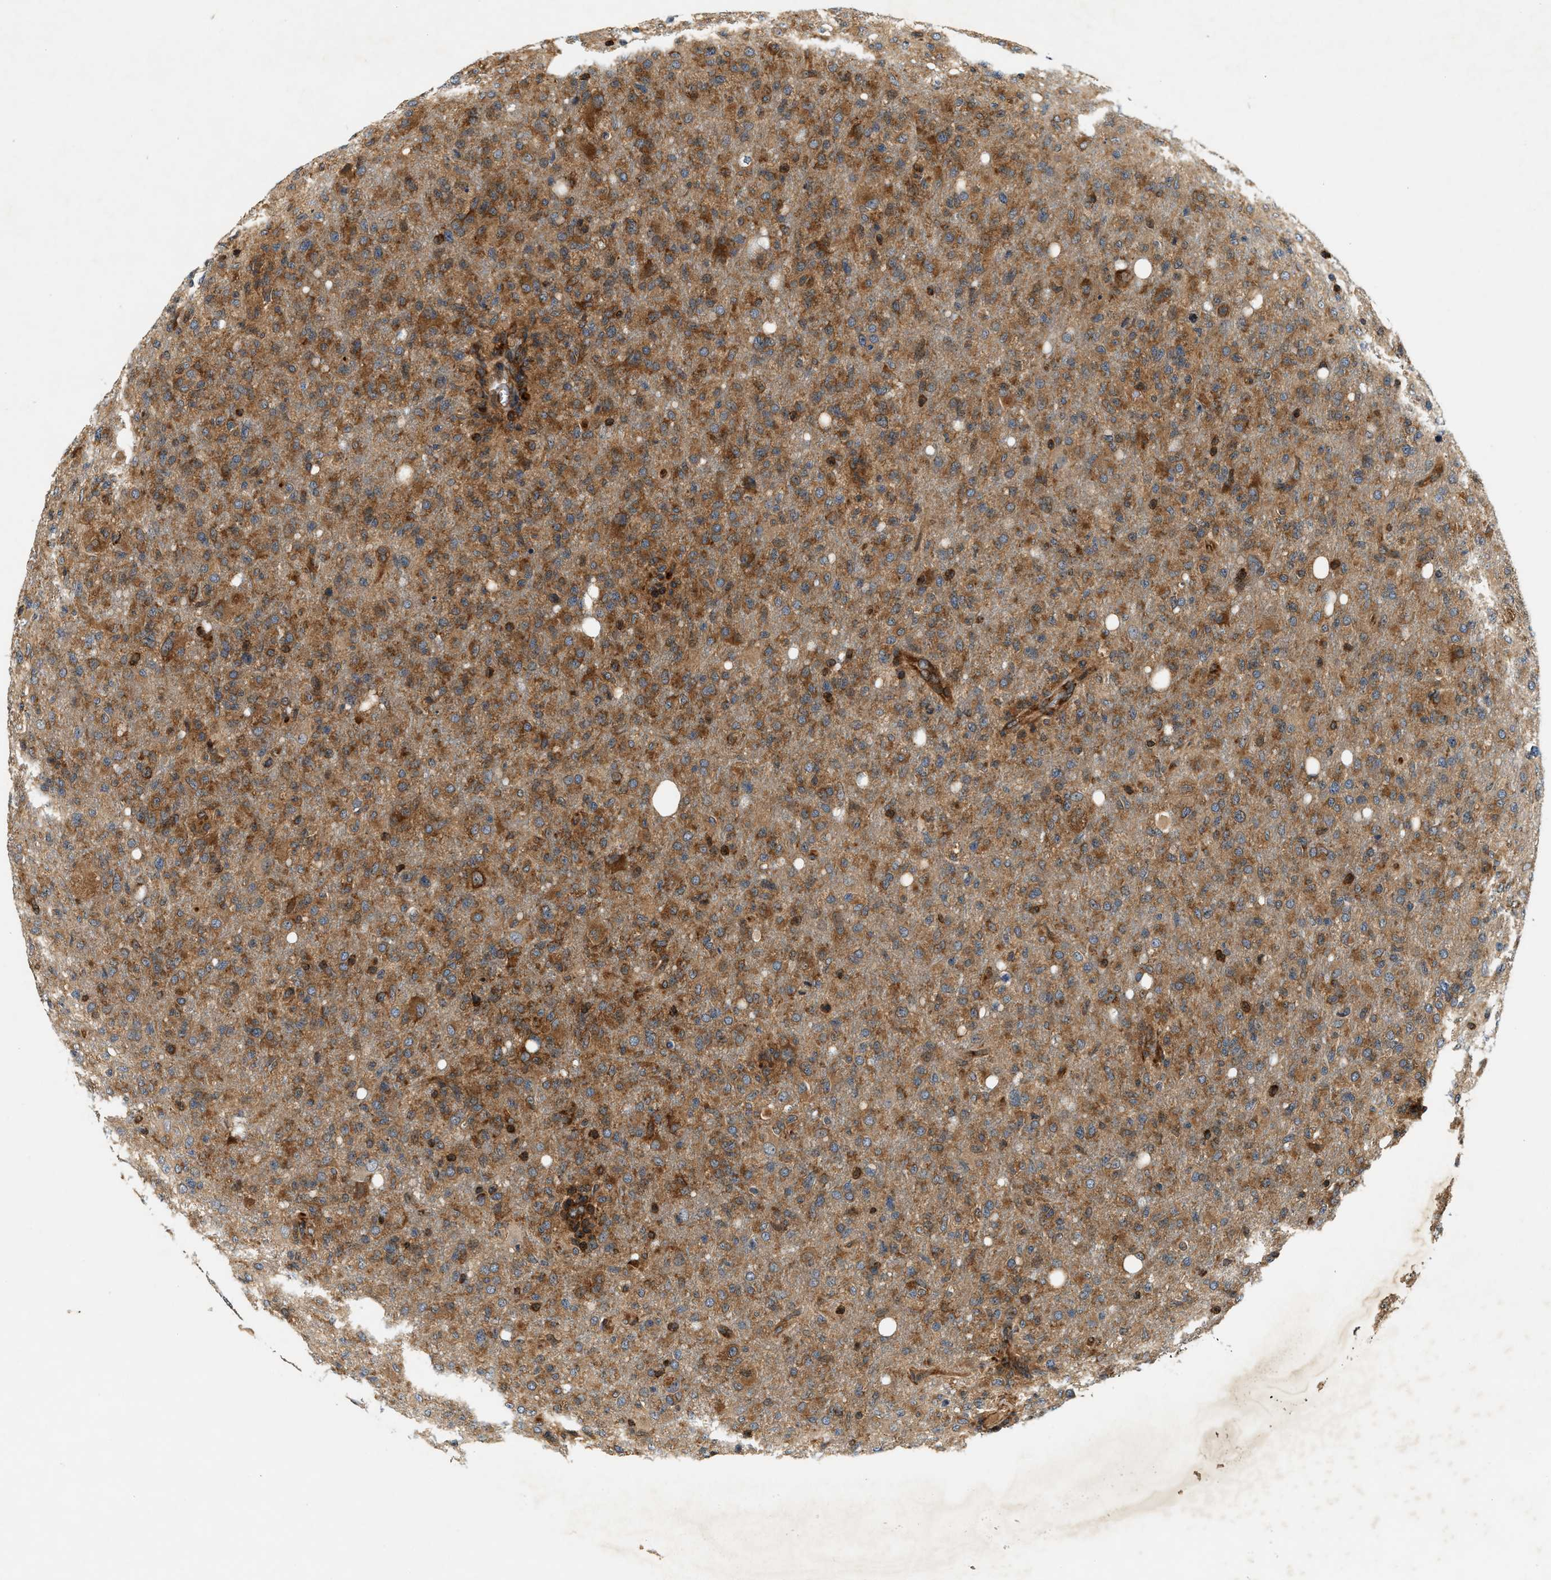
{"staining": {"intensity": "moderate", "quantity": ">75%", "location": "cytoplasmic/membranous"}, "tissue": "glioma", "cell_type": "Tumor cells", "image_type": "cancer", "snomed": [{"axis": "morphology", "description": "Glioma, malignant, High grade"}, {"axis": "topography", "description": "Brain"}], "caption": "The immunohistochemical stain shows moderate cytoplasmic/membranous expression in tumor cells of high-grade glioma (malignant) tissue.", "gene": "SAMD9", "patient": {"sex": "female", "age": 57}}